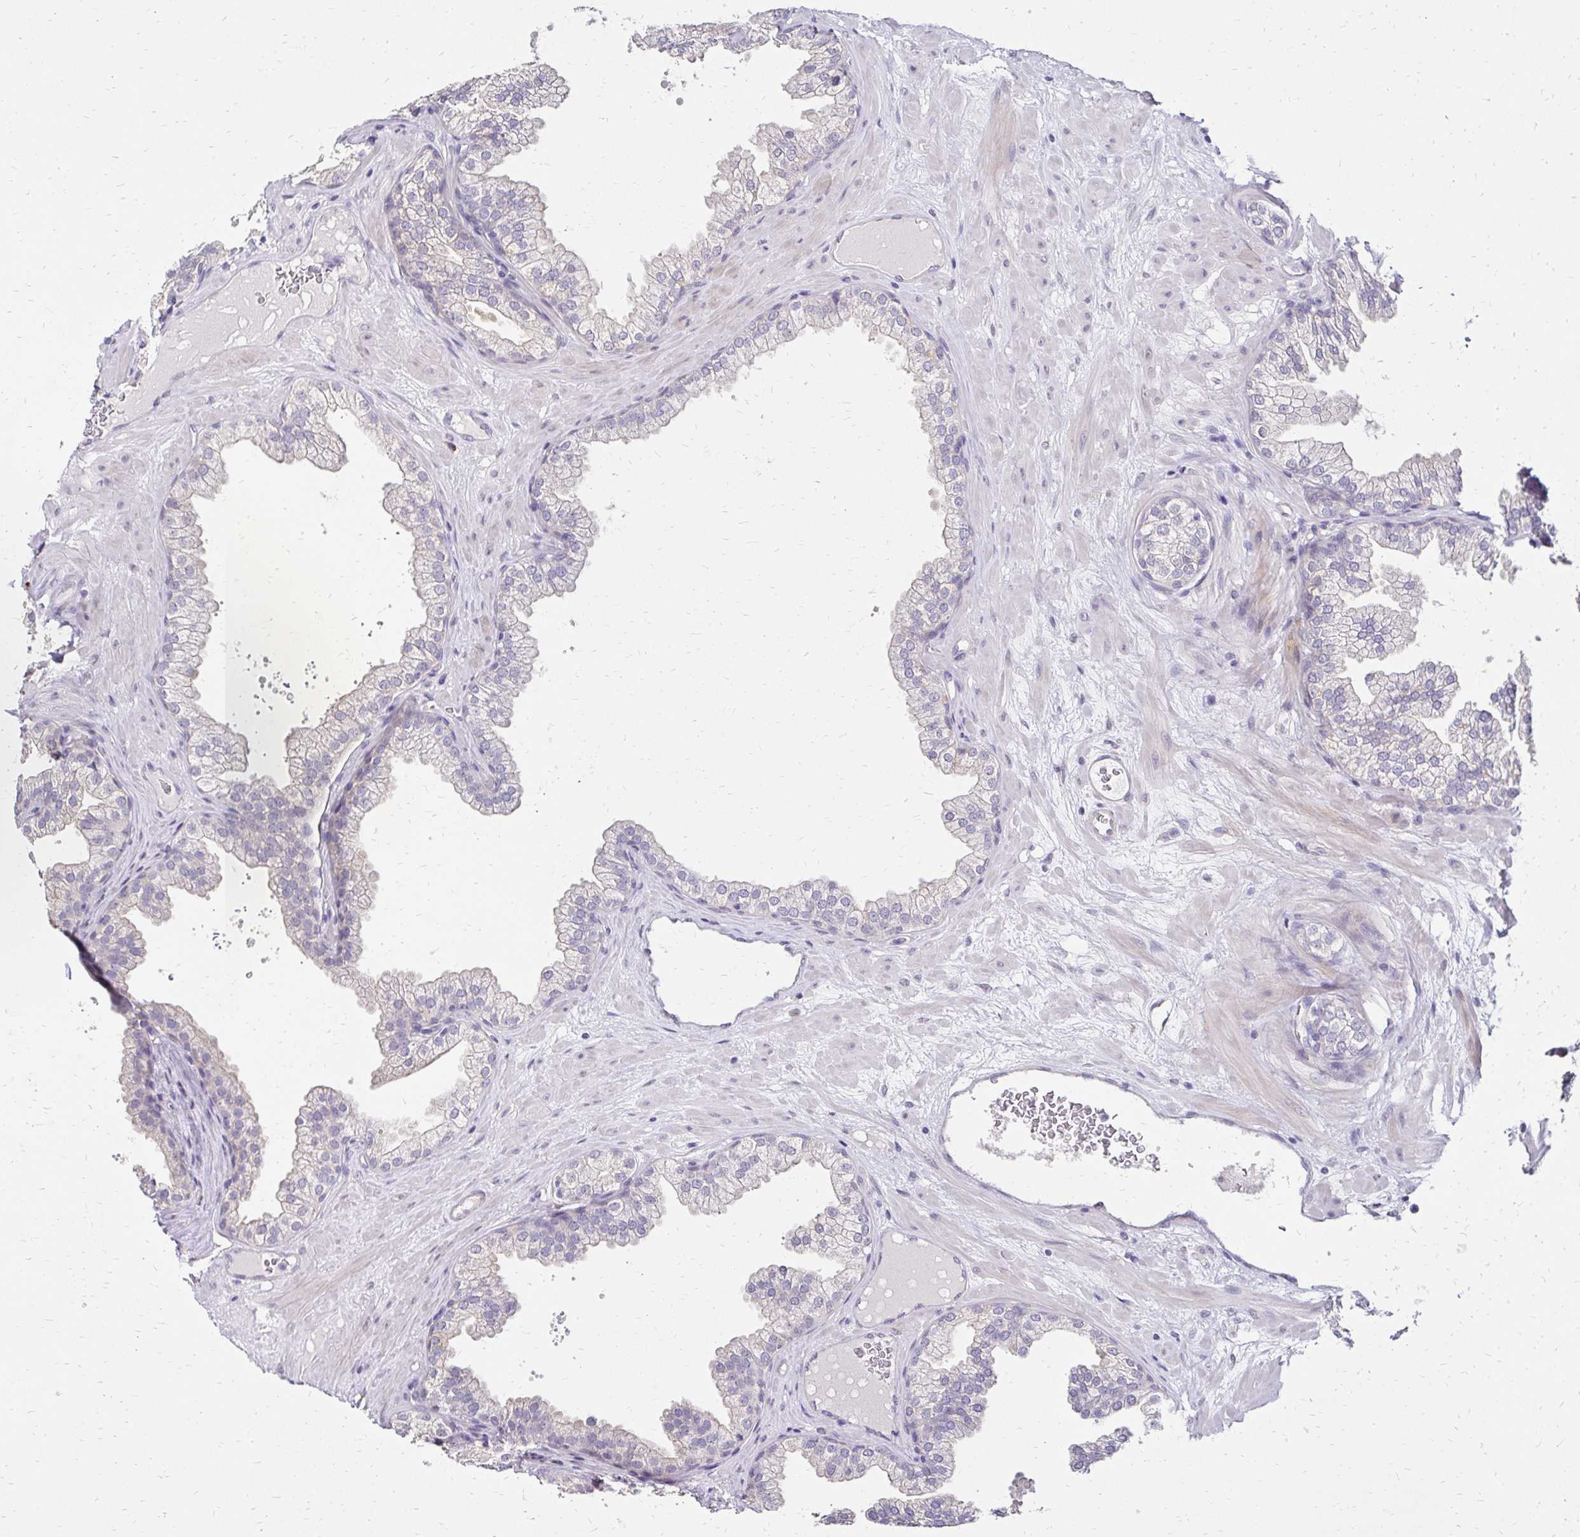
{"staining": {"intensity": "negative", "quantity": "none", "location": "none"}, "tissue": "prostate", "cell_type": "Glandular cells", "image_type": "normal", "snomed": [{"axis": "morphology", "description": "Normal tissue, NOS"}, {"axis": "topography", "description": "Prostate"}], "caption": "This photomicrograph is of unremarkable prostate stained with immunohistochemistry to label a protein in brown with the nuclei are counter-stained blue. There is no expression in glandular cells. (DAB (3,3'-diaminobenzidine) IHC, high magnification).", "gene": "PRIMA1", "patient": {"sex": "male", "age": 37}}